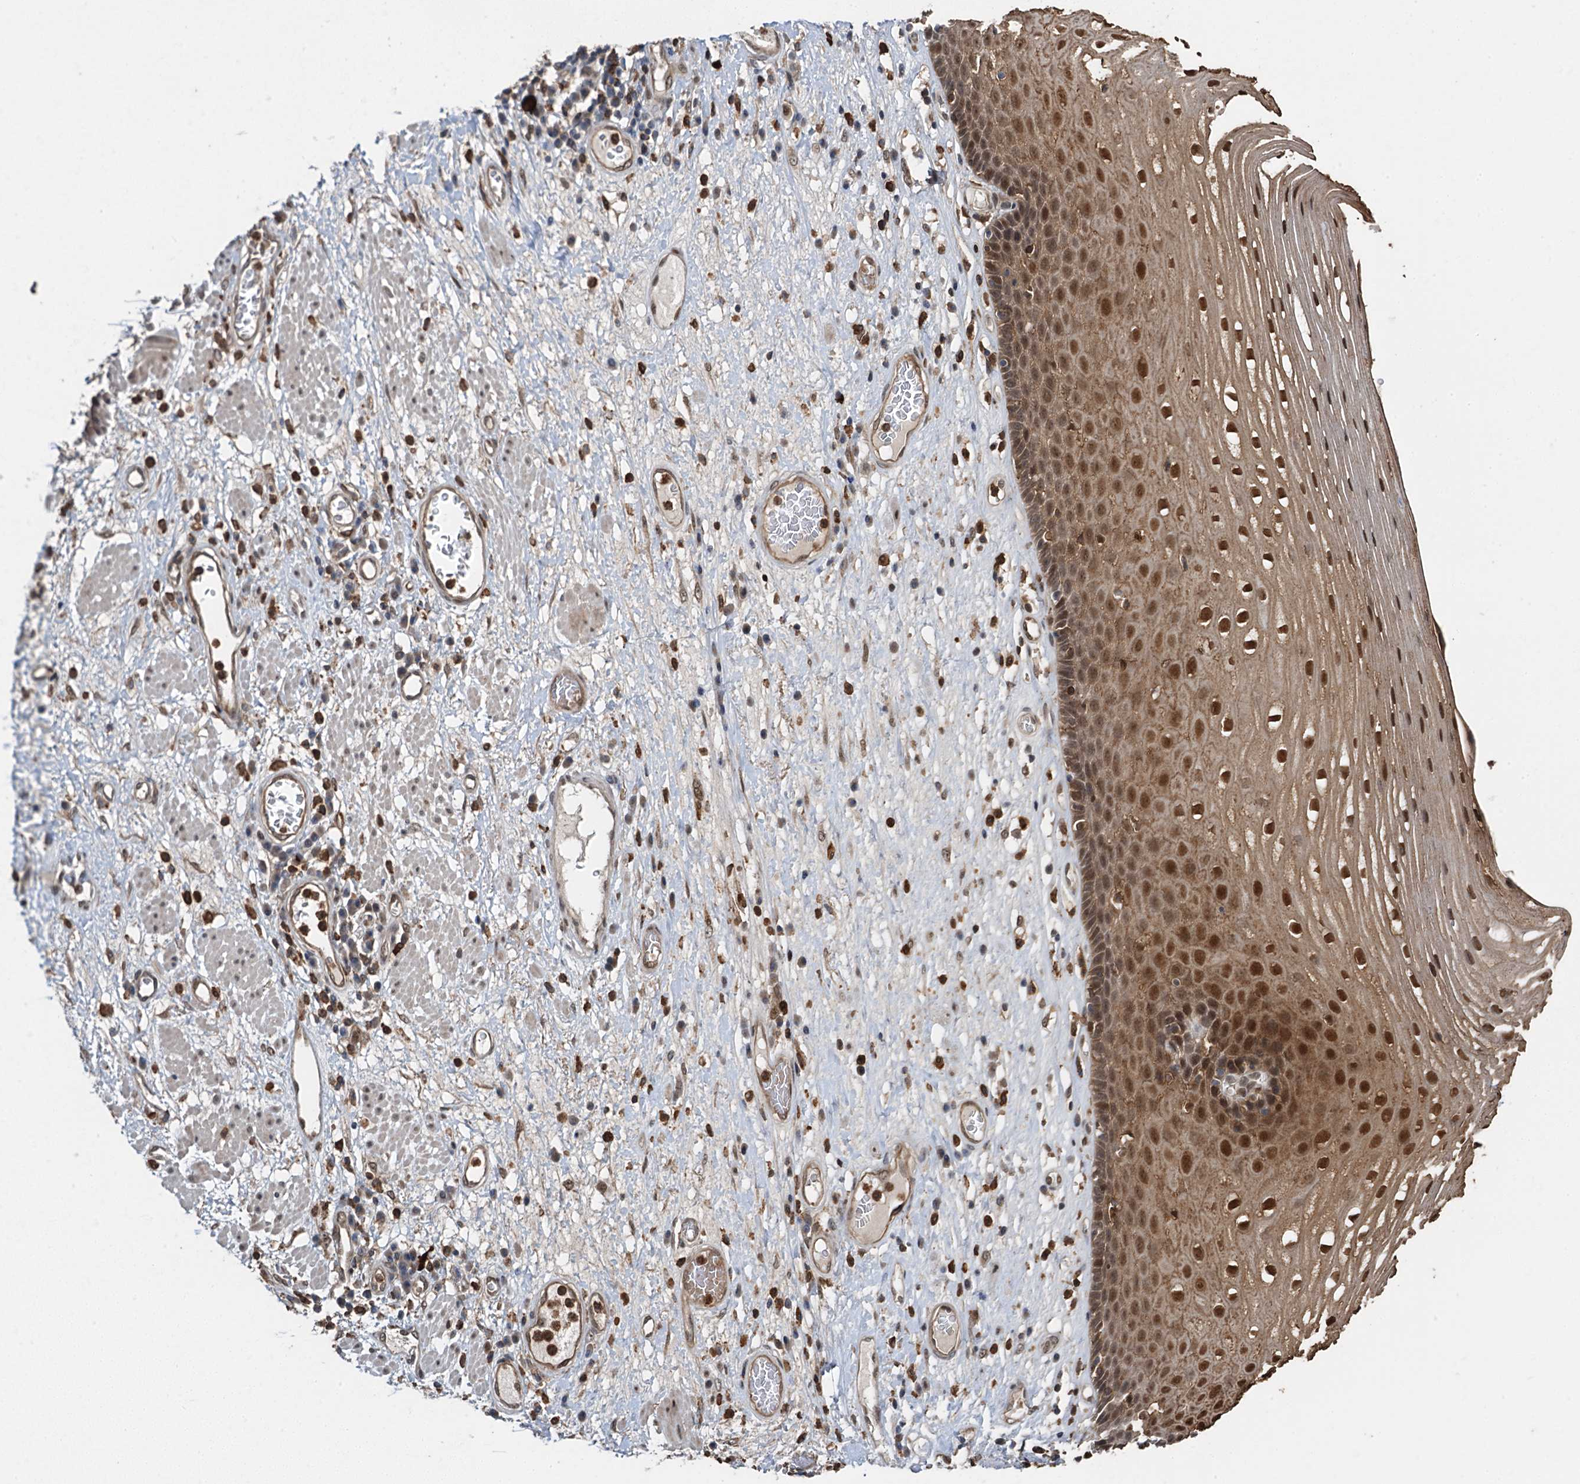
{"staining": {"intensity": "moderate", "quantity": ">75%", "location": "cytoplasmic/membranous,nuclear"}, "tissue": "esophagus", "cell_type": "Squamous epithelial cells", "image_type": "normal", "snomed": [{"axis": "morphology", "description": "Normal tissue, NOS"}, {"axis": "morphology", "description": "Adenocarcinoma, NOS"}, {"axis": "topography", "description": "Esophagus"}], "caption": "Brown immunohistochemical staining in unremarkable human esophagus demonstrates moderate cytoplasmic/membranous,nuclear expression in approximately >75% of squamous epithelial cells. (IHC, brightfield microscopy, high magnification).", "gene": "ZNF609", "patient": {"sex": "male", "age": 62}}